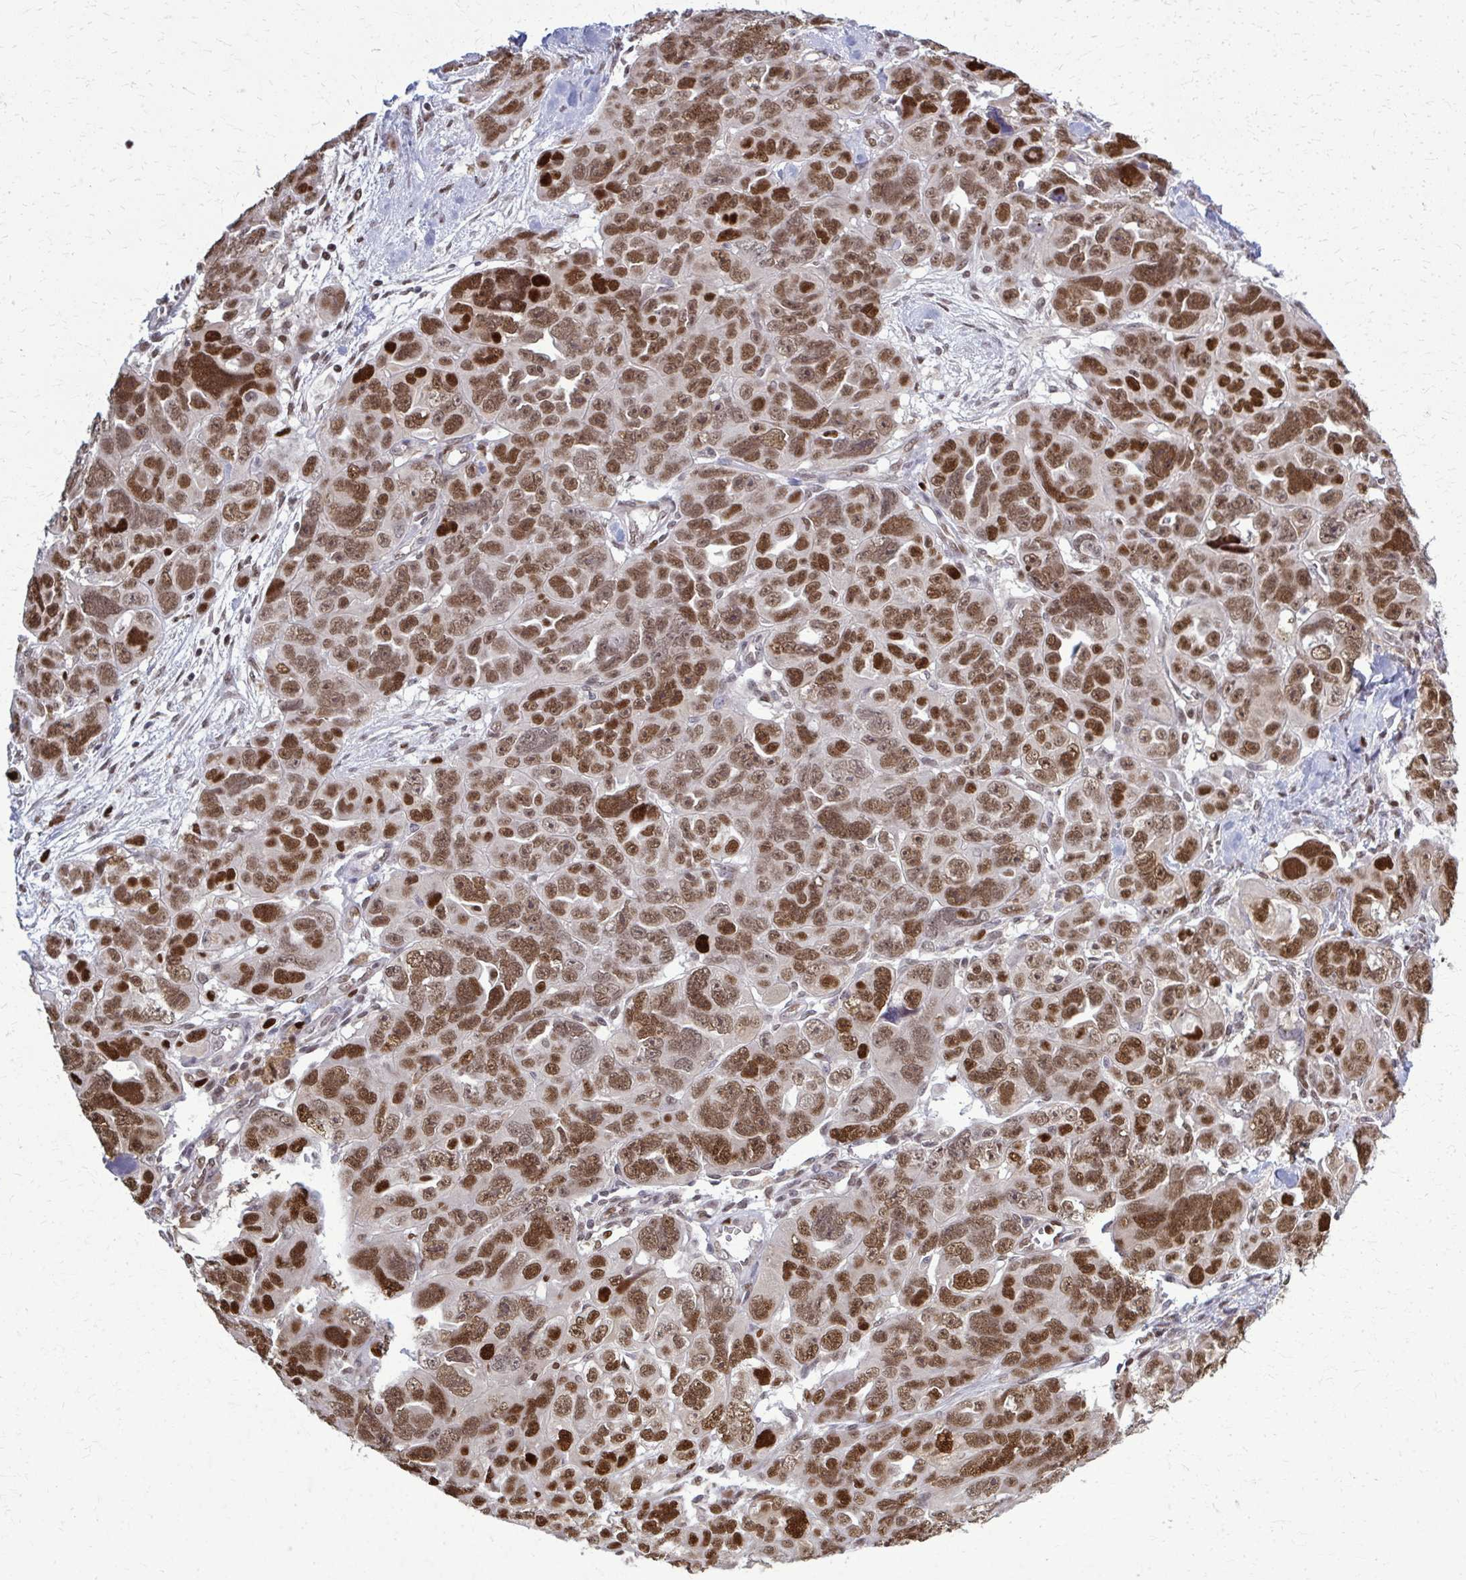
{"staining": {"intensity": "moderate", "quantity": ">75%", "location": "nuclear"}, "tissue": "ovarian cancer", "cell_type": "Tumor cells", "image_type": "cancer", "snomed": [{"axis": "morphology", "description": "Cystadenocarcinoma, serous, NOS"}, {"axis": "topography", "description": "Ovary"}], "caption": "Immunohistochemistry (DAB) staining of human ovarian cancer (serous cystadenocarcinoma) shows moderate nuclear protein staining in about >75% of tumor cells. Nuclei are stained in blue.", "gene": "ZNF559", "patient": {"sex": "female", "age": 63}}